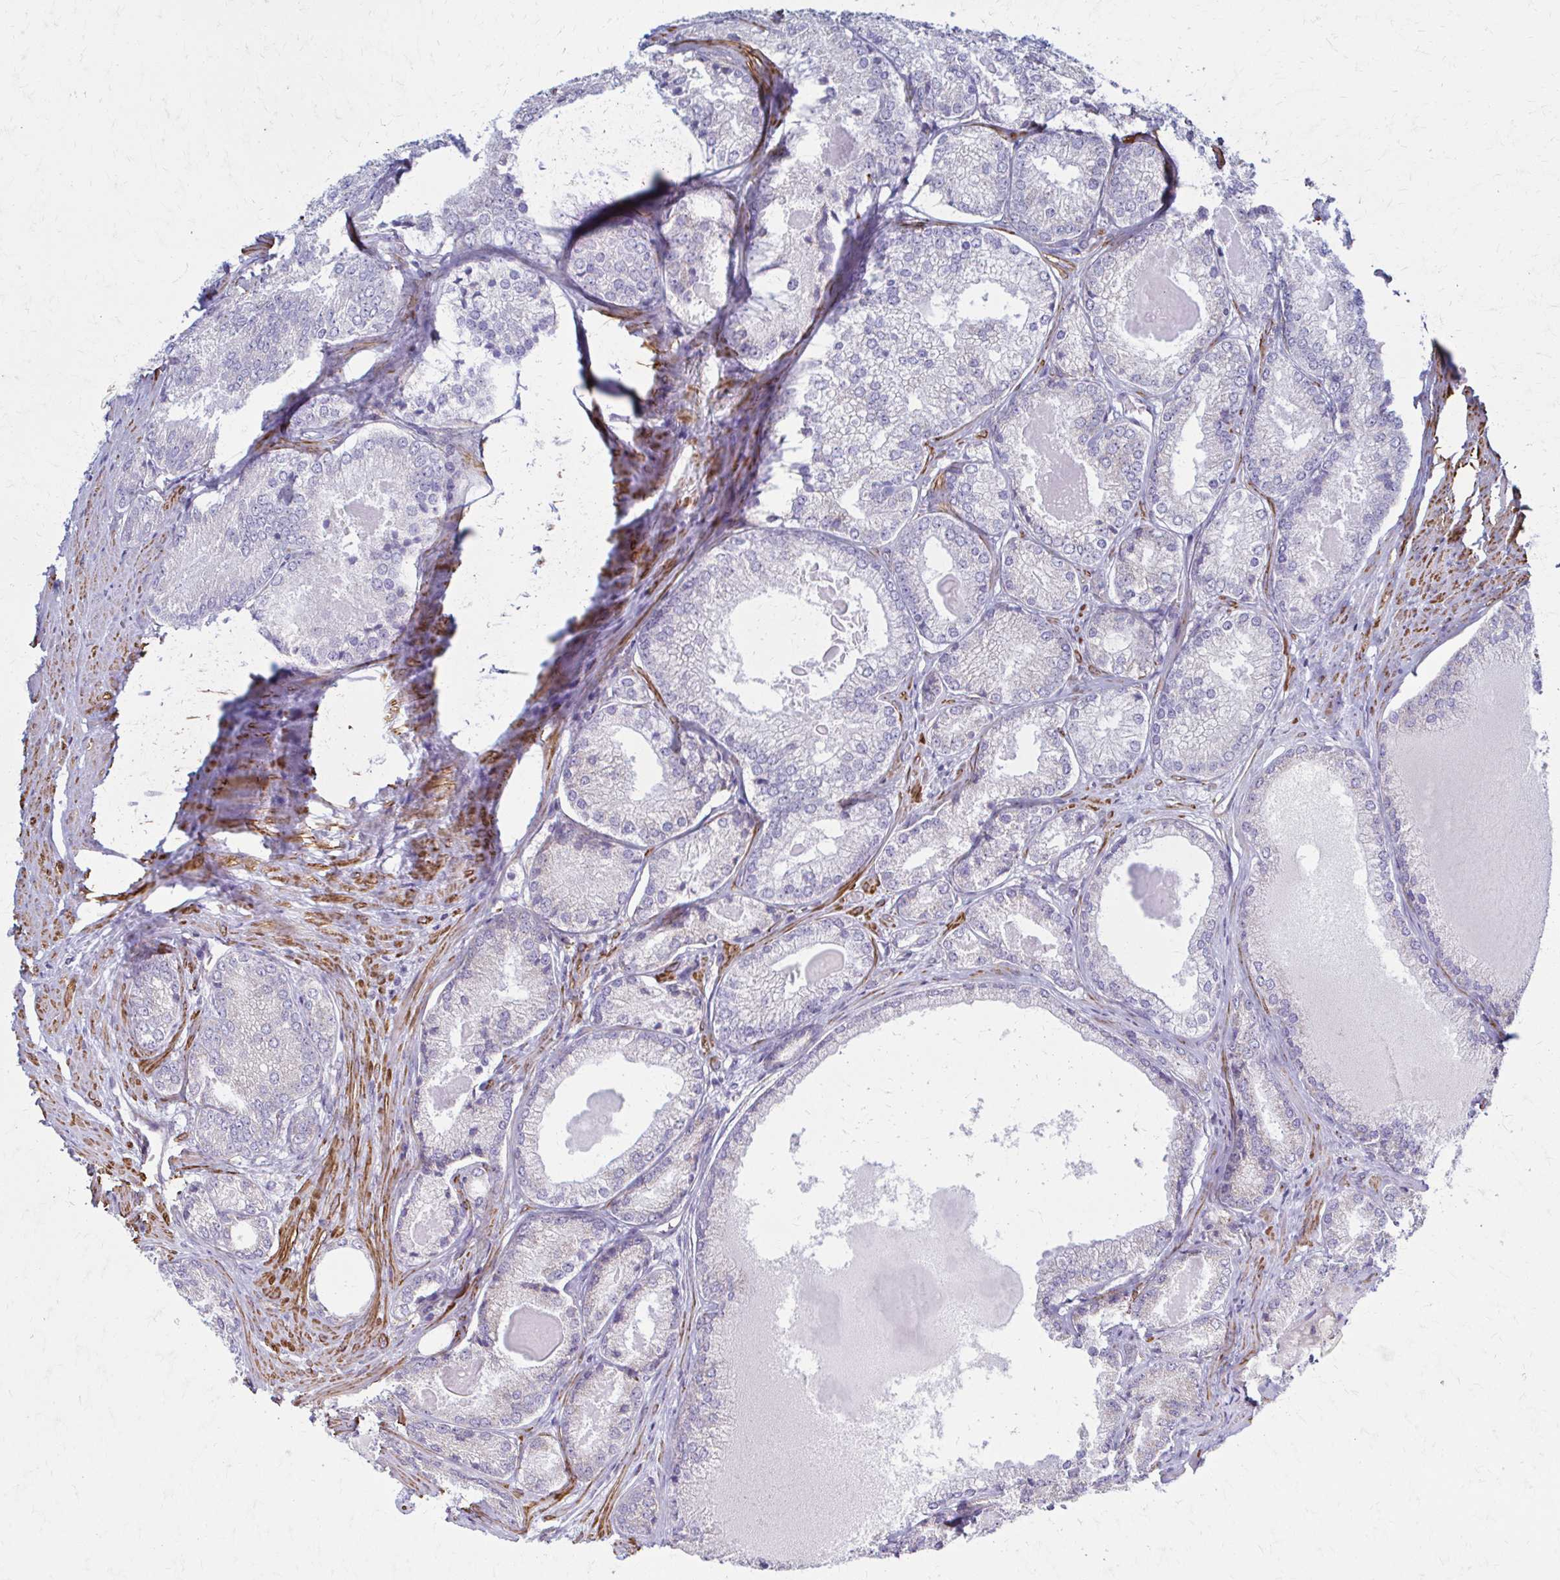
{"staining": {"intensity": "negative", "quantity": "none", "location": "none"}, "tissue": "prostate cancer", "cell_type": "Tumor cells", "image_type": "cancer", "snomed": [{"axis": "morphology", "description": "Adenocarcinoma, NOS"}, {"axis": "morphology", "description": "Adenocarcinoma, Low grade"}, {"axis": "topography", "description": "Prostate"}], "caption": "Immunohistochemistry of human prostate cancer (adenocarcinoma (low-grade)) displays no expression in tumor cells.", "gene": "TIMMDC1", "patient": {"sex": "male", "age": 68}}